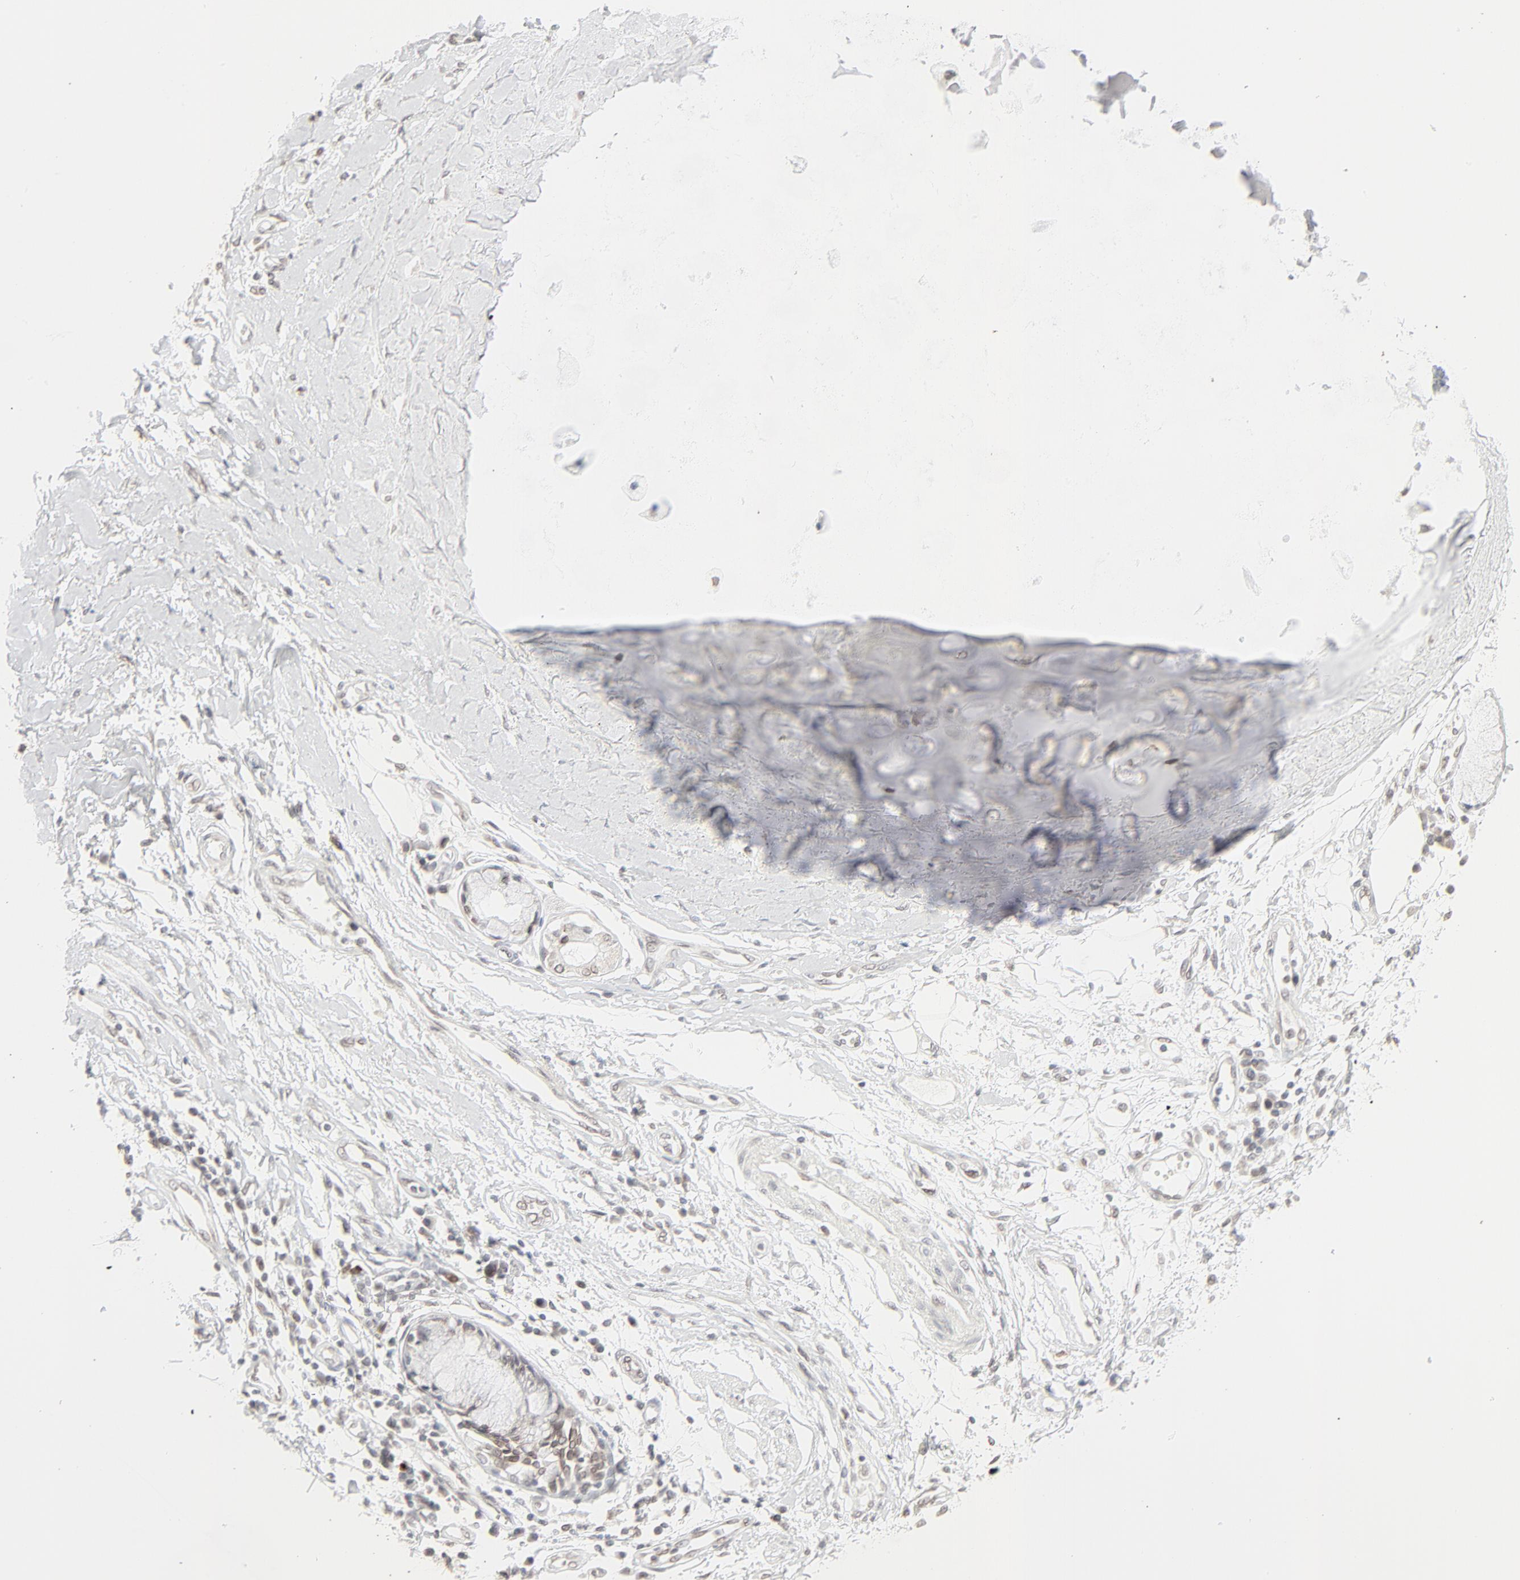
{"staining": {"intensity": "weak", "quantity": ">75%", "location": "nuclear"}, "tissue": "adipose tissue", "cell_type": "Adipocytes", "image_type": "normal", "snomed": [{"axis": "morphology", "description": "Normal tissue, NOS"}, {"axis": "morphology", "description": "Adenocarcinoma, NOS"}, {"axis": "topography", "description": "Cartilage tissue"}, {"axis": "topography", "description": "Bronchus"}, {"axis": "topography", "description": "Lung"}], "caption": "Protein expression analysis of benign adipose tissue exhibits weak nuclear staining in approximately >75% of adipocytes.", "gene": "MAD1L1", "patient": {"sex": "female", "age": 67}}